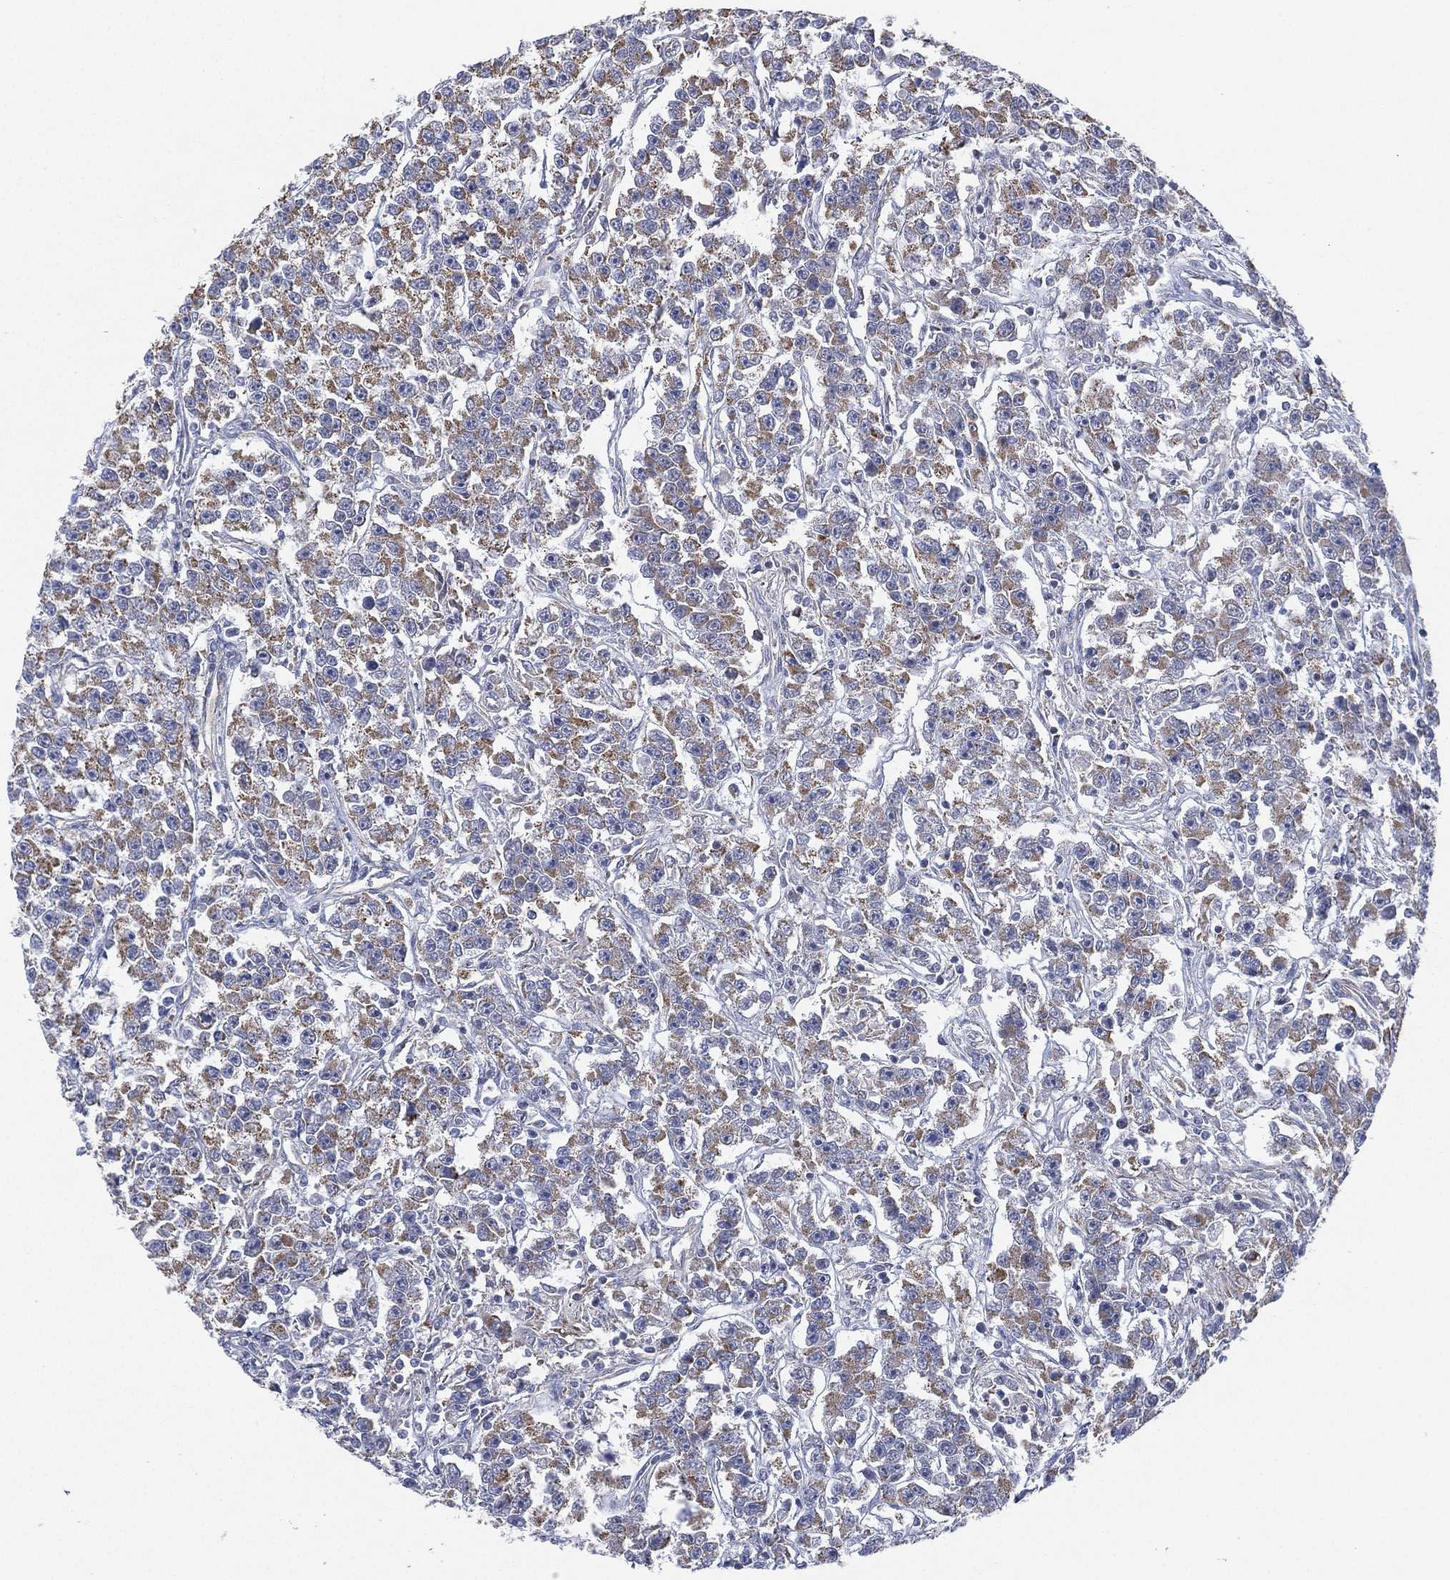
{"staining": {"intensity": "weak", "quantity": "25%-75%", "location": "cytoplasmic/membranous"}, "tissue": "testis cancer", "cell_type": "Tumor cells", "image_type": "cancer", "snomed": [{"axis": "morphology", "description": "Seminoma, NOS"}, {"axis": "topography", "description": "Testis"}], "caption": "Seminoma (testis) stained with DAB (3,3'-diaminobenzidine) IHC exhibits low levels of weak cytoplasmic/membranous staining in approximately 25%-75% of tumor cells.", "gene": "INA", "patient": {"sex": "male", "age": 59}}